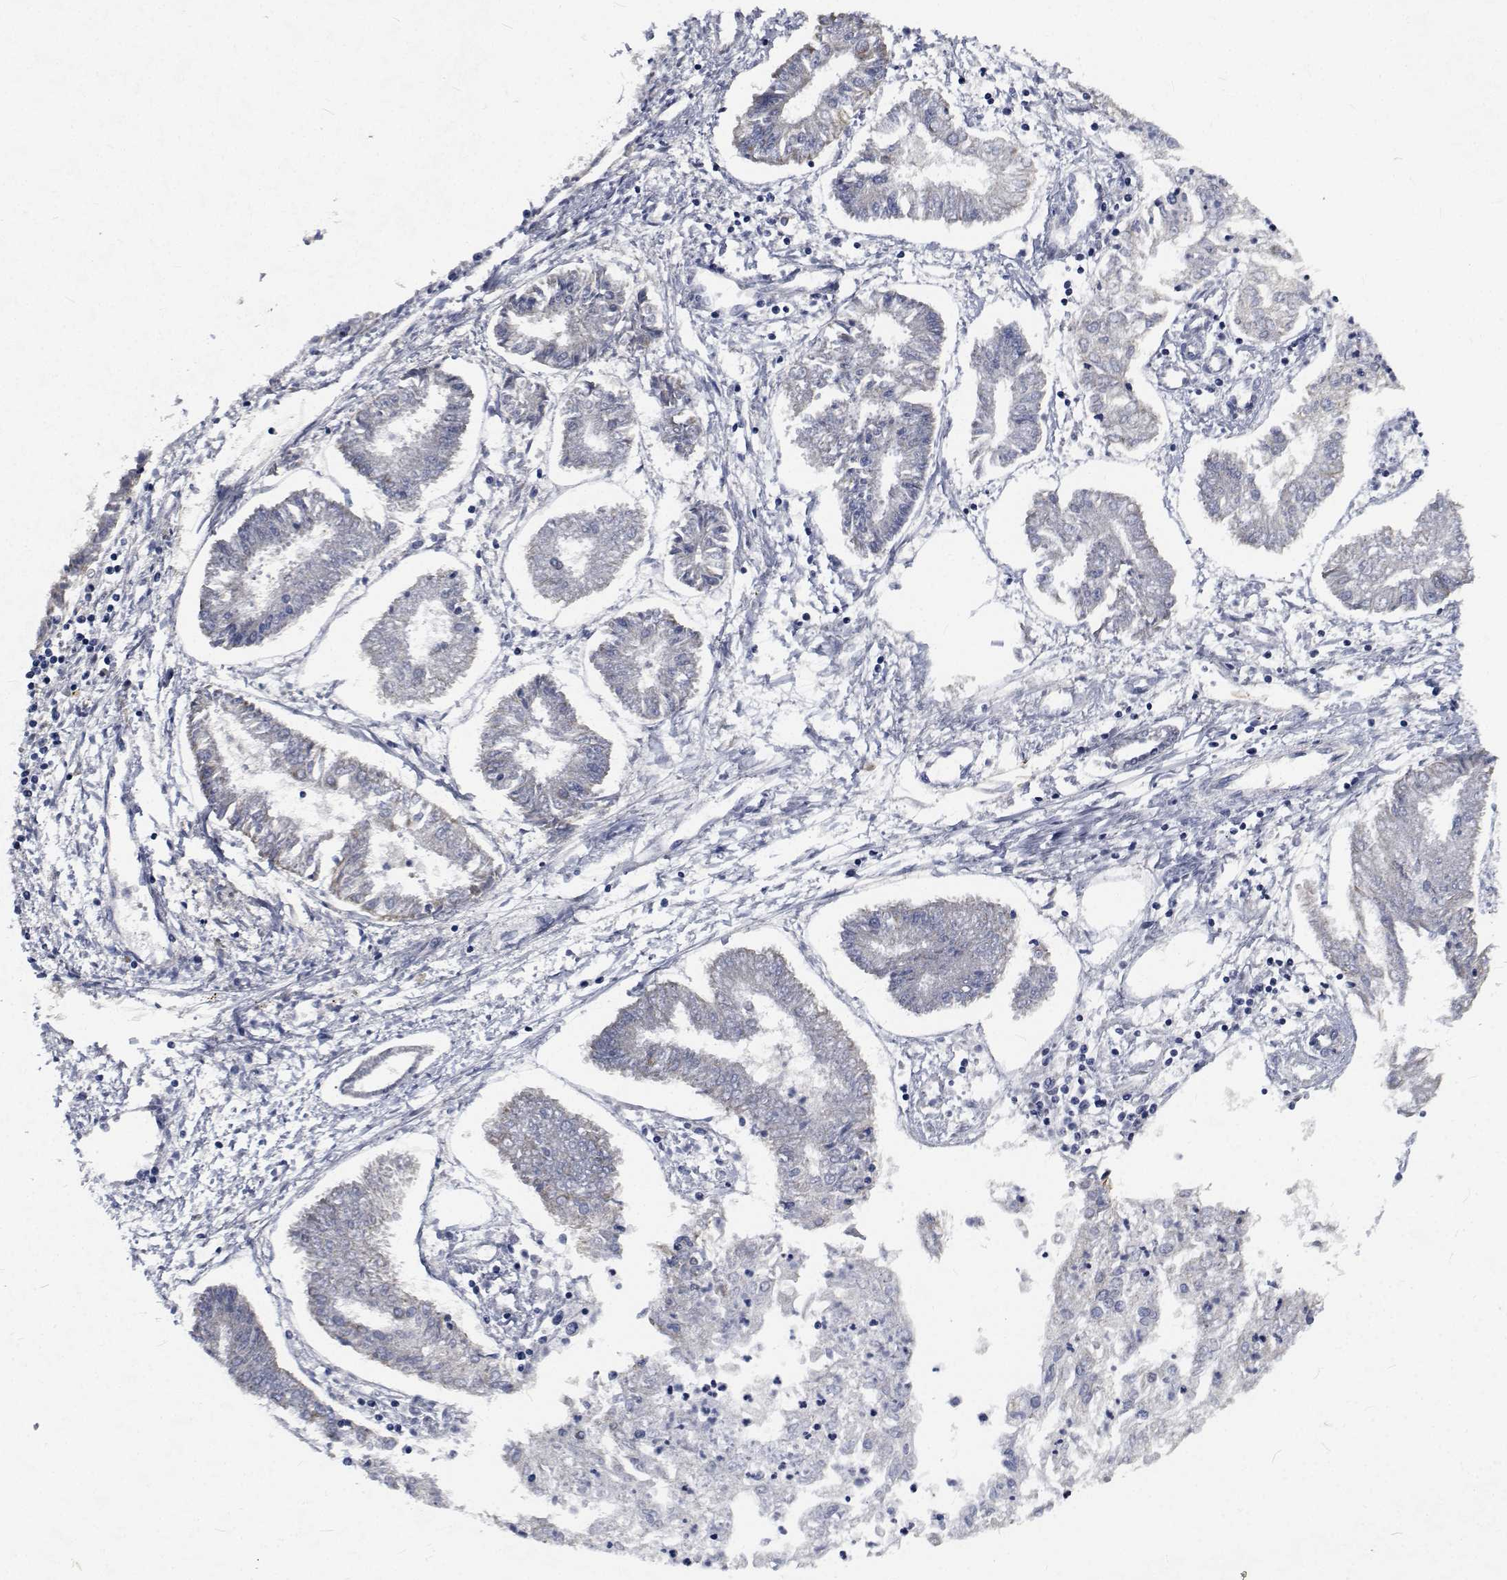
{"staining": {"intensity": "negative", "quantity": "none", "location": "none"}, "tissue": "endometrial cancer", "cell_type": "Tumor cells", "image_type": "cancer", "snomed": [{"axis": "morphology", "description": "Adenocarcinoma, NOS"}, {"axis": "topography", "description": "Endometrium"}], "caption": "Immunohistochemistry (IHC) of human adenocarcinoma (endometrial) reveals no staining in tumor cells.", "gene": "TTBK1", "patient": {"sex": "female", "age": 68}}